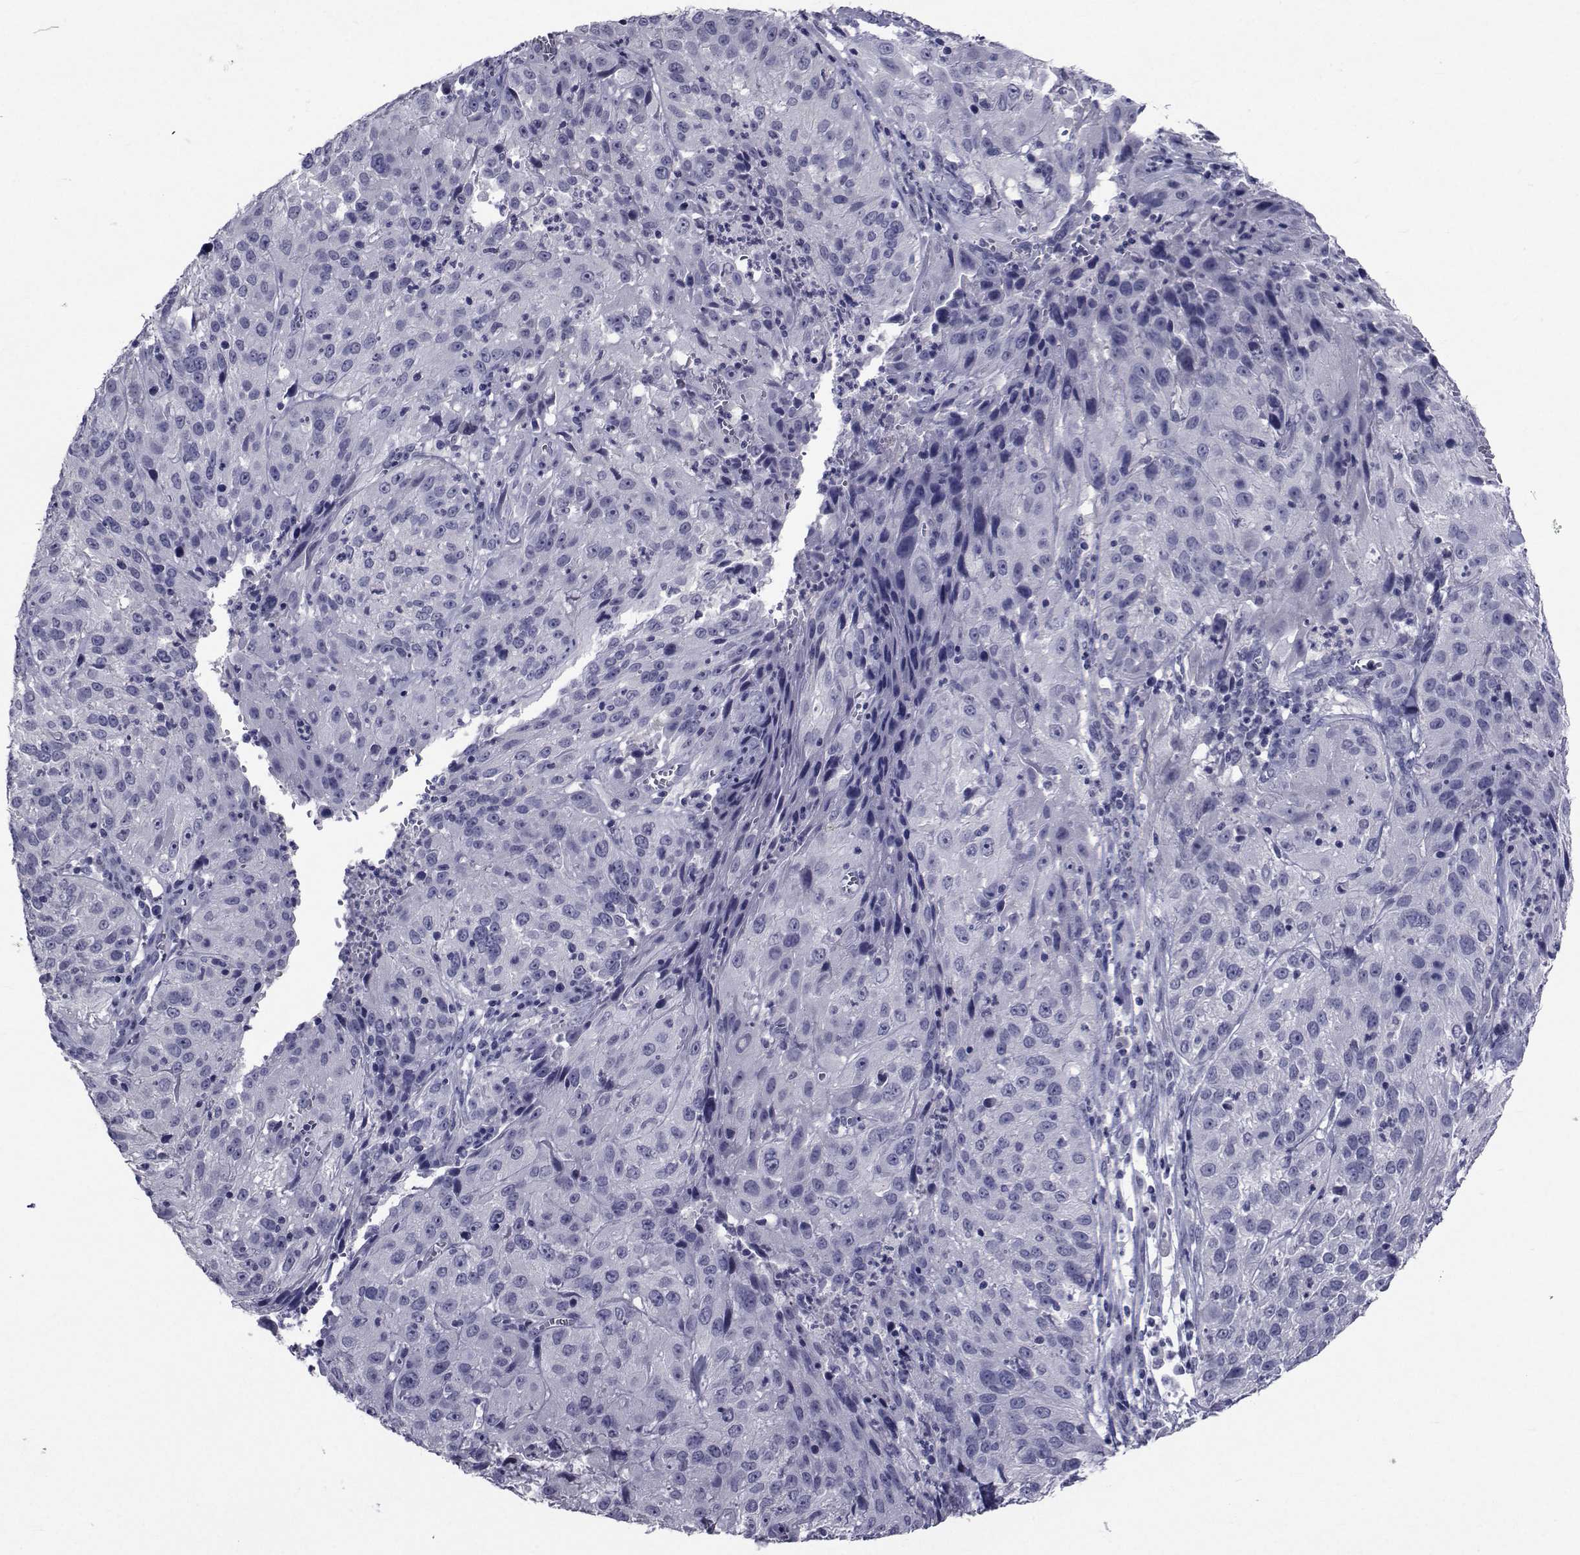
{"staining": {"intensity": "negative", "quantity": "none", "location": "none"}, "tissue": "cervical cancer", "cell_type": "Tumor cells", "image_type": "cancer", "snomed": [{"axis": "morphology", "description": "Squamous cell carcinoma, NOS"}, {"axis": "topography", "description": "Cervix"}], "caption": "The image shows no staining of tumor cells in cervical squamous cell carcinoma.", "gene": "SEMA5B", "patient": {"sex": "female", "age": 32}}